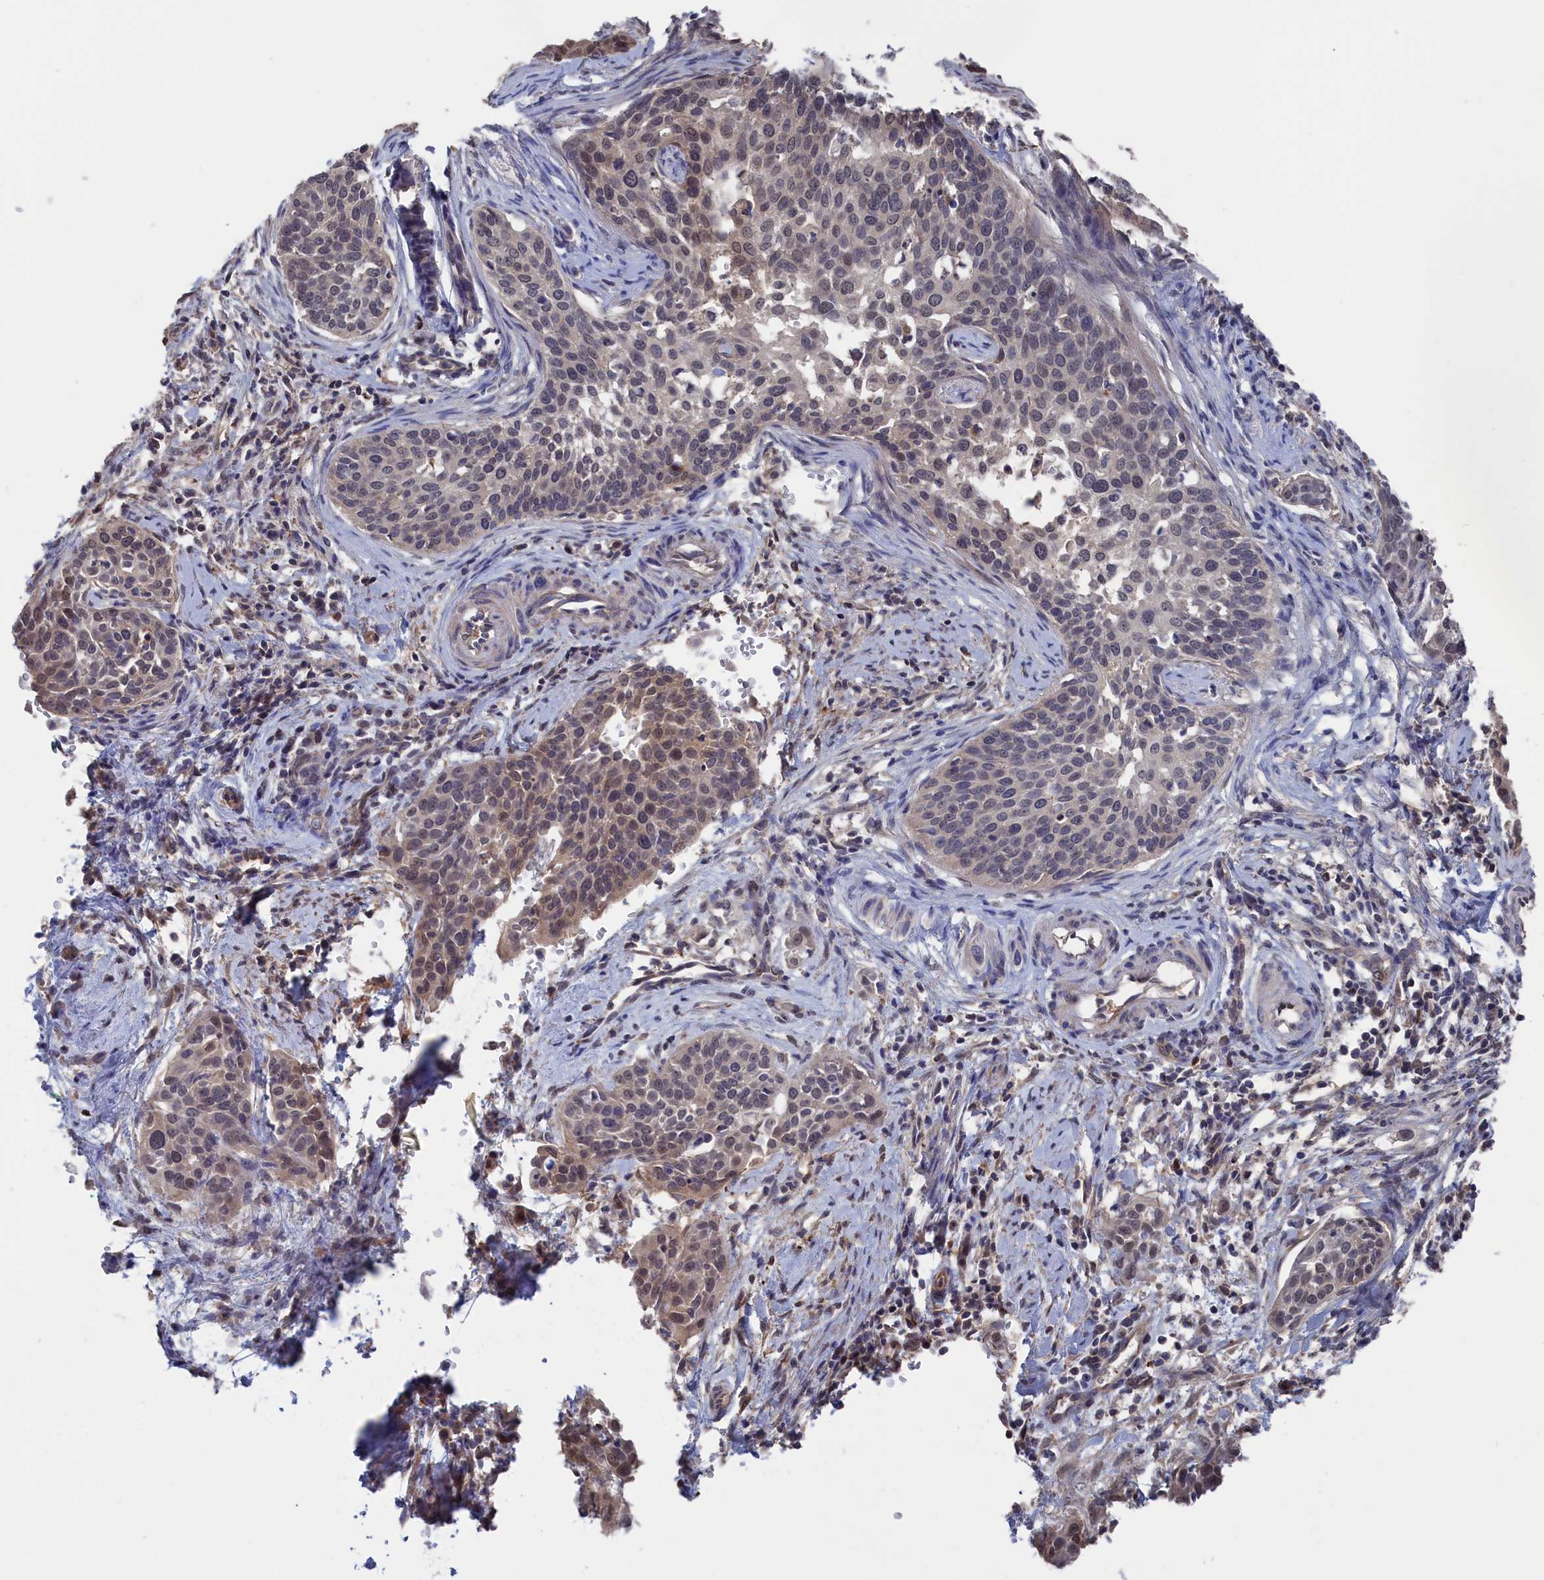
{"staining": {"intensity": "weak", "quantity": "25%-75%", "location": "nuclear"}, "tissue": "cervical cancer", "cell_type": "Tumor cells", "image_type": "cancer", "snomed": [{"axis": "morphology", "description": "Squamous cell carcinoma, NOS"}, {"axis": "topography", "description": "Cervix"}], "caption": "Approximately 25%-75% of tumor cells in cervical cancer demonstrate weak nuclear protein staining as visualized by brown immunohistochemical staining.", "gene": "NUTF2", "patient": {"sex": "female", "age": 44}}